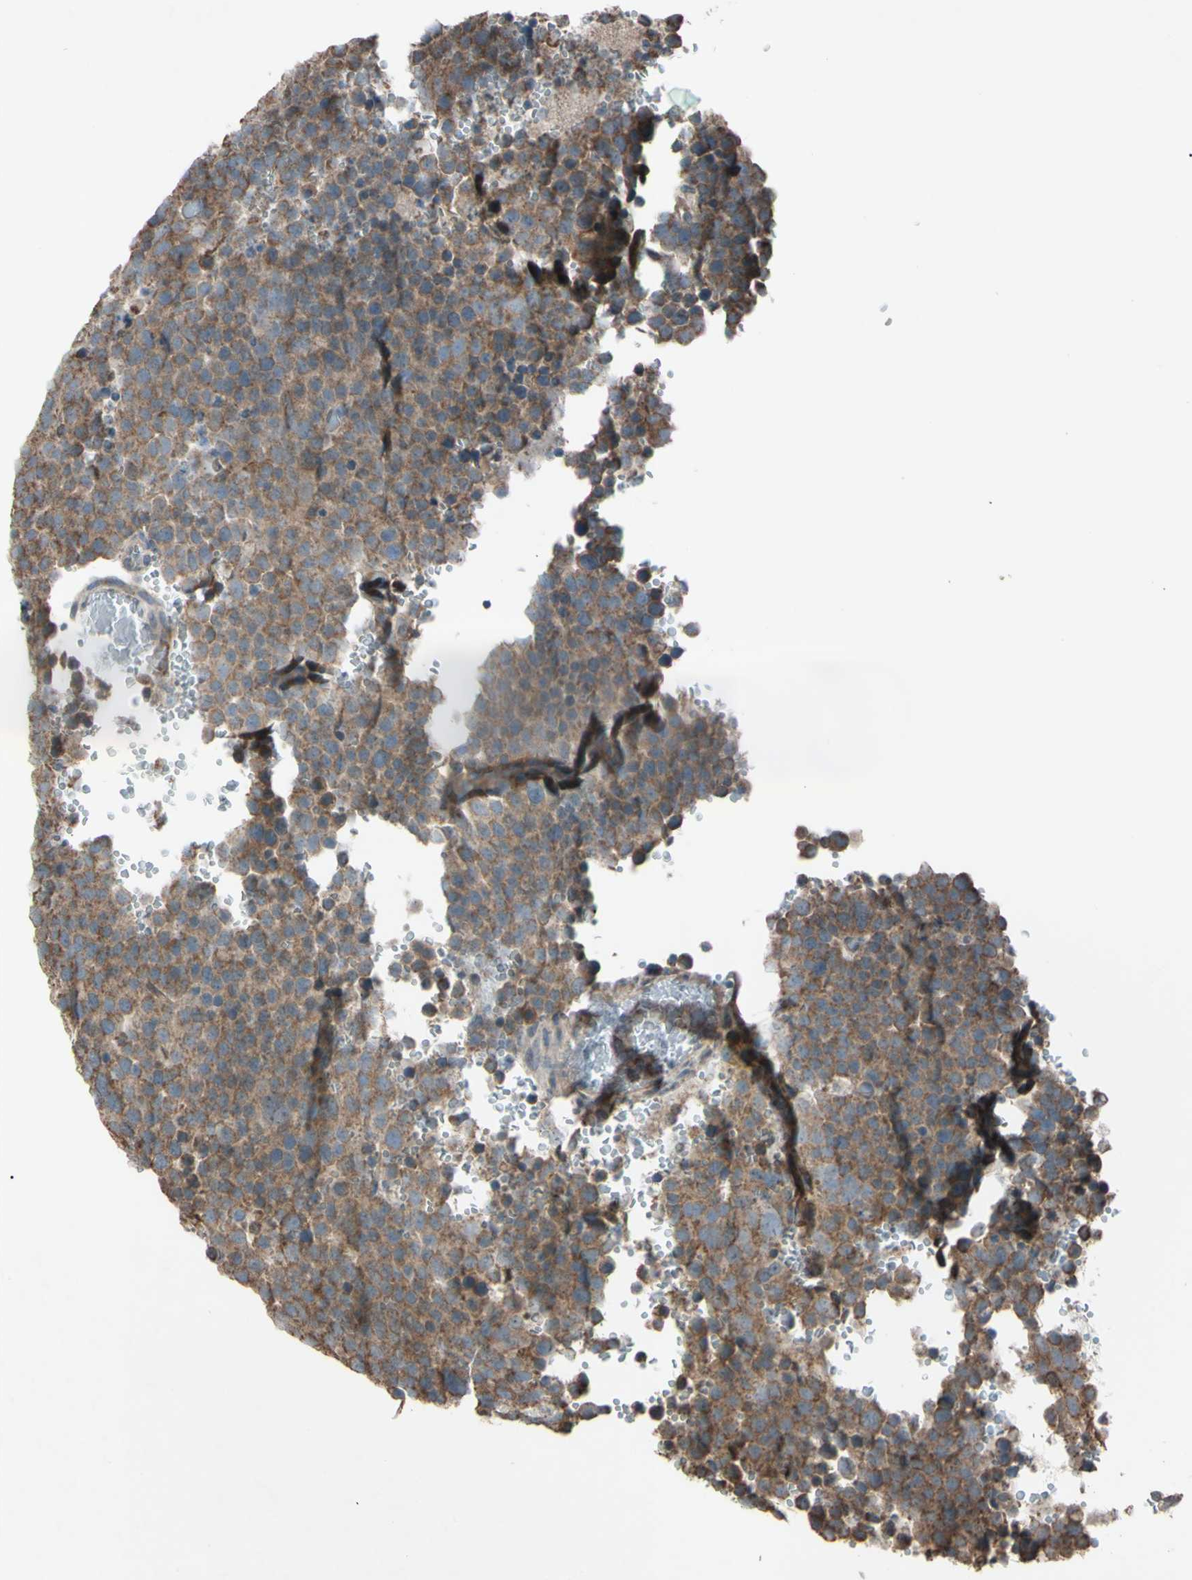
{"staining": {"intensity": "weak", "quantity": ">75%", "location": "cytoplasmic/membranous"}, "tissue": "testis cancer", "cell_type": "Tumor cells", "image_type": "cancer", "snomed": [{"axis": "morphology", "description": "Seminoma, NOS"}, {"axis": "topography", "description": "Testis"}], "caption": "Testis seminoma stained with a brown dye displays weak cytoplasmic/membranous positive staining in about >75% of tumor cells.", "gene": "ACOT8", "patient": {"sex": "male", "age": 71}}